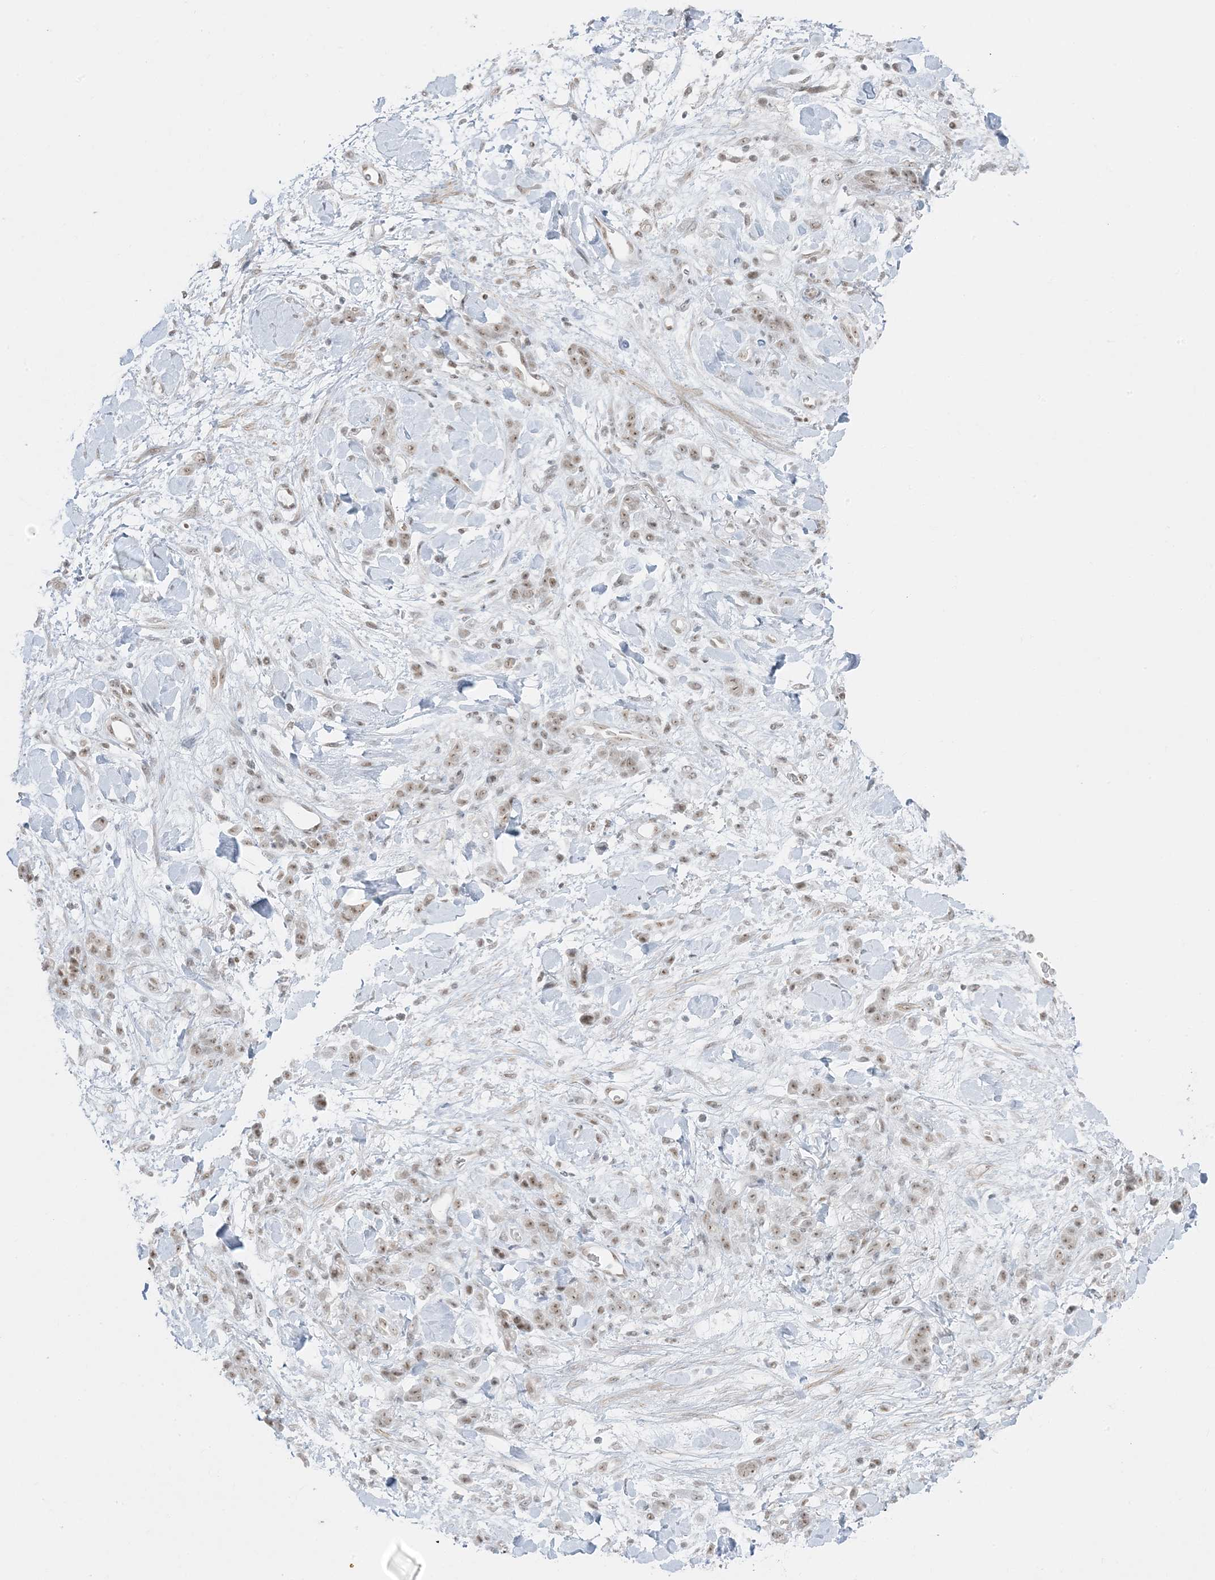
{"staining": {"intensity": "weak", "quantity": ">75%", "location": "nuclear"}, "tissue": "stomach cancer", "cell_type": "Tumor cells", "image_type": "cancer", "snomed": [{"axis": "morphology", "description": "Normal tissue, NOS"}, {"axis": "morphology", "description": "Adenocarcinoma, NOS"}, {"axis": "topography", "description": "Stomach"}], "caption": "IHC photomicrograph of neoplastic tissue: human adenocarcinoma (stomach) stained using IHC demonstrates low levels of weak protein expression localized specifically in the nuclear of tumor cells, appearing as a nuclear brown color.", "gene": "ZNF787", "patient": {"sex": "male", "age": 82}}